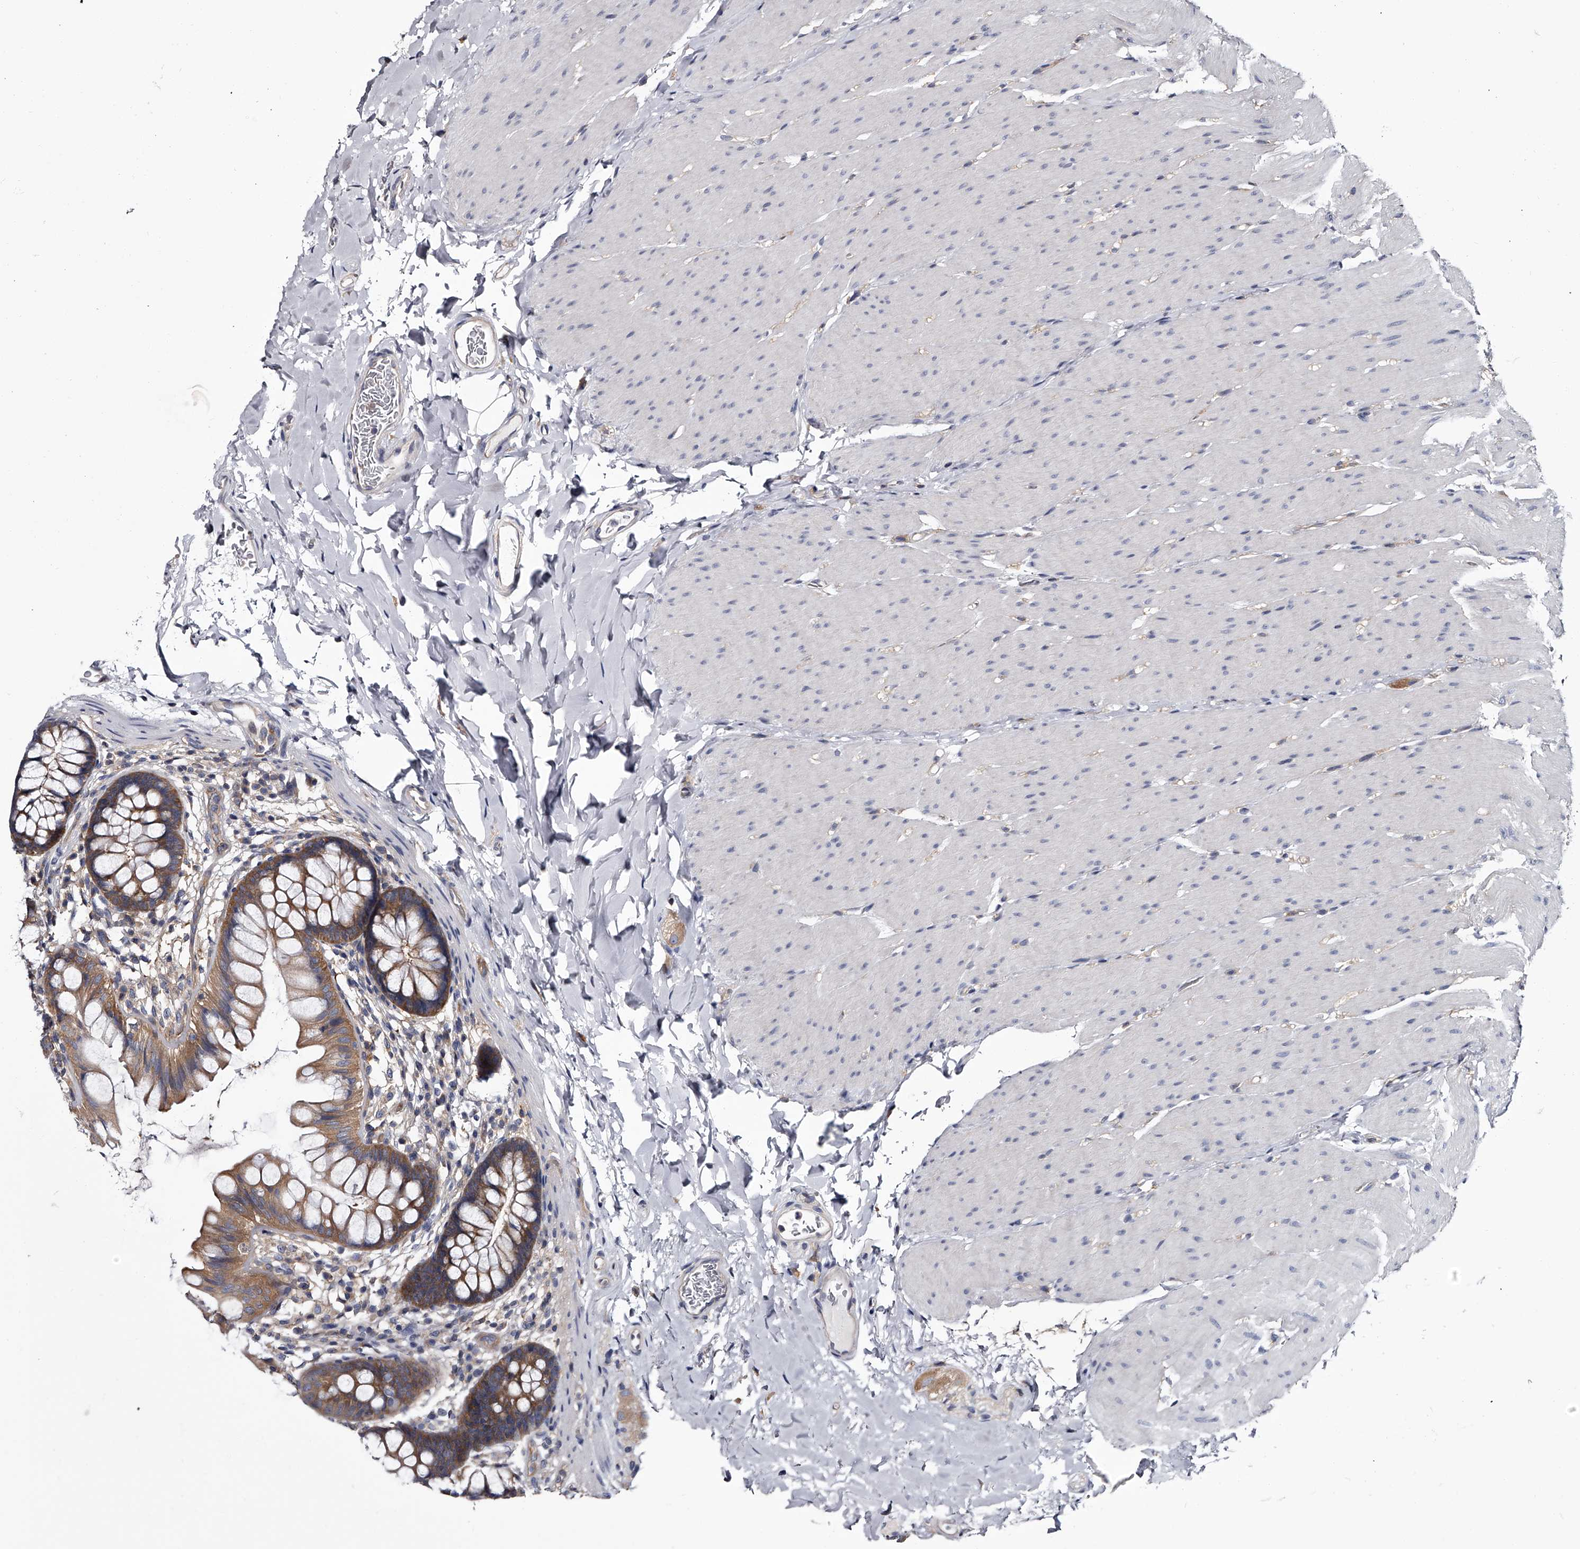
{"staining": {"intensity": "weak", "quantity": ">75%", "location": "cytoplasmic/membranous"}, "tissue": "colon", "cell_type": "Endothelial cells", "image_type": "normal", "snomed": [{"axis": "morphology", "description": "Normal tissue, NOS"}, {"axis": "topography", "description": "Colon"}], "caption": "Colon stained with immunohistochemistry displays weak cytoplasmic/membranous expression in approximately >75% of endothelial cells. (IHC, brightfield microscopy, high magnification).", "gene": "GAPVD1", "patient": {"sex": "female", "age": 62}}